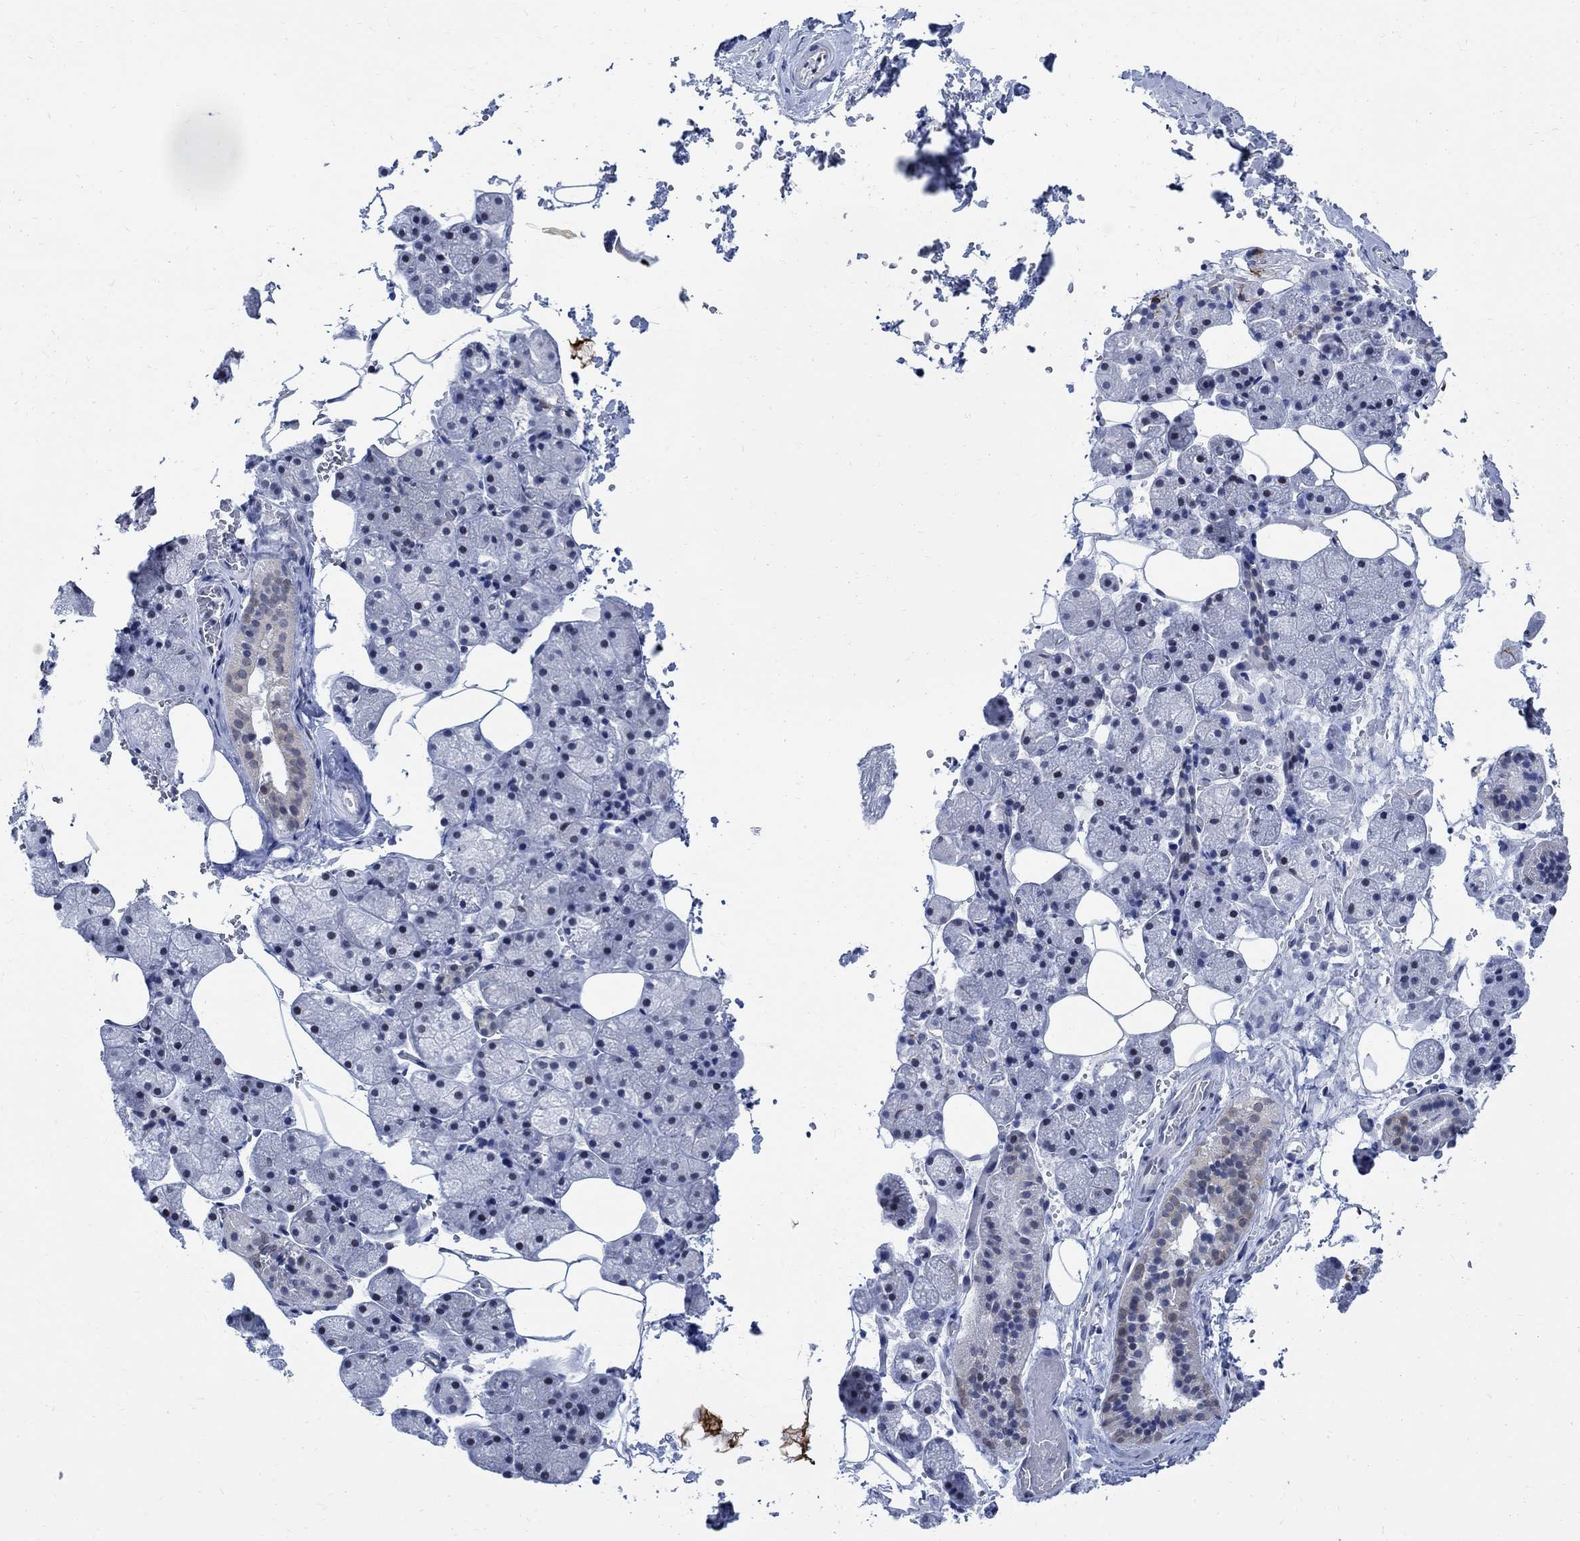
{"staining": {"intensity": "weak", "quantity": "<25%", "location": "nuclear"}, "tissue": "salivary gland", "cell_type": "Glandular cells", "image_type": "normal", "snomed": [{"axis": "morphology", "description": "Normal tissue, NOS"}, {"axis": "topography", "description": "Salivary gland"}], "caption": "This is a micrograph of immunohistochemistry (IHC) staining of unremarkable salivary gland, which shows no expression in glandular cells.", "gene": "DLK1", "patient": {"sex": "male", "age": 38}}